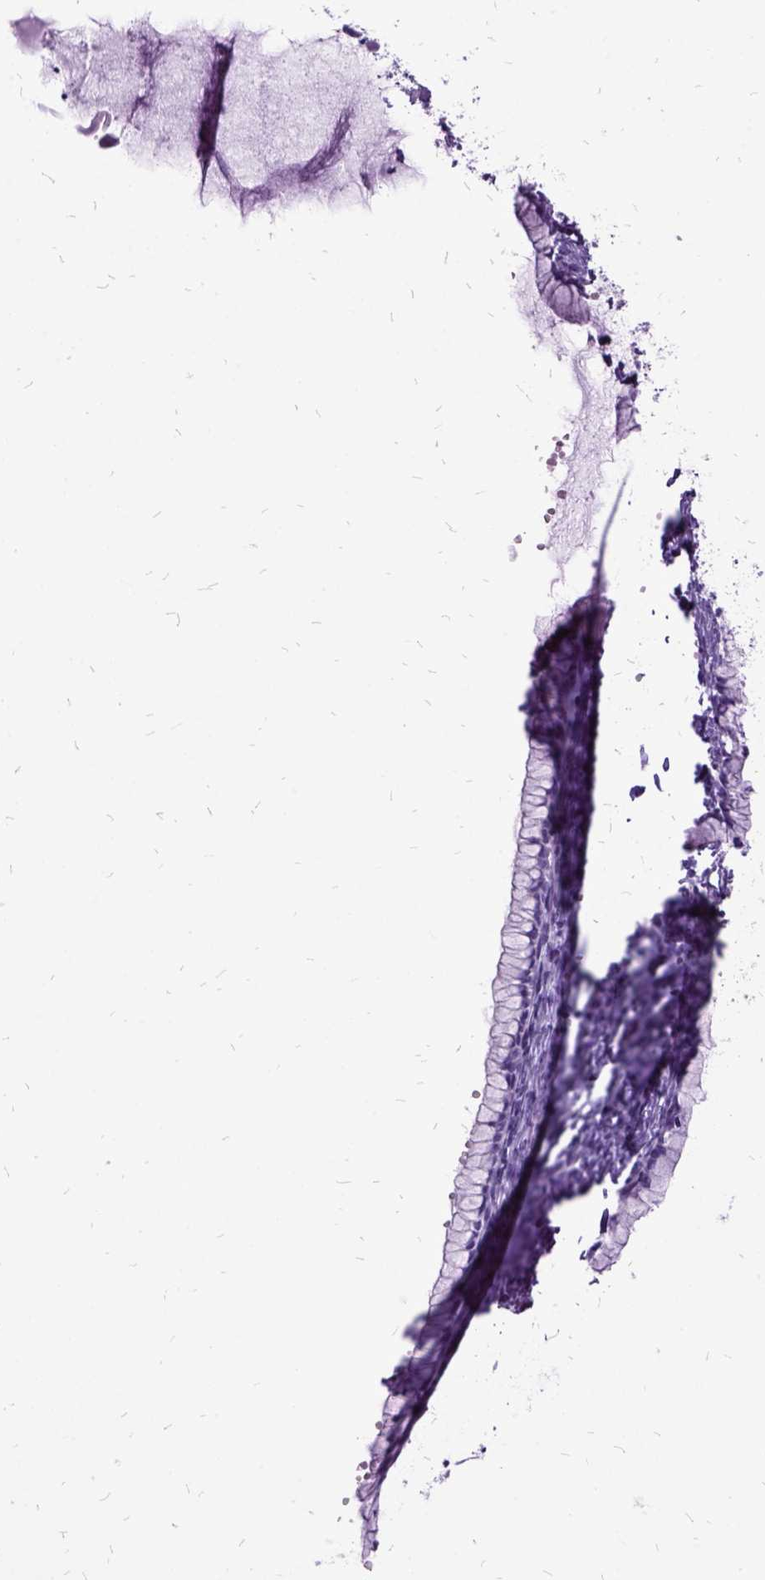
{"staining": {"intensity": "negative", "quantity": "none", "location": "none"}, "tissue": "ovarian cancer", "cell_type": "Tumor cells", "image_type": "cancer", "snomed": [{"axis": "morphology", "description": "Cystadenocarcinoma, mucinous, NOS"}, {"axis": "topography", "description": "Ovary"}], "caption": "This photomicrograph is of ovarian cancer (mucinous cystadenocarcinoma) stained with immunohistochemistry (IHC) to label a protein in brown with the nuclei are counter-stained blue. There is no expression in tumor cells.", "gene": "MME", "patient": {"sex": "female", "age": 41}}